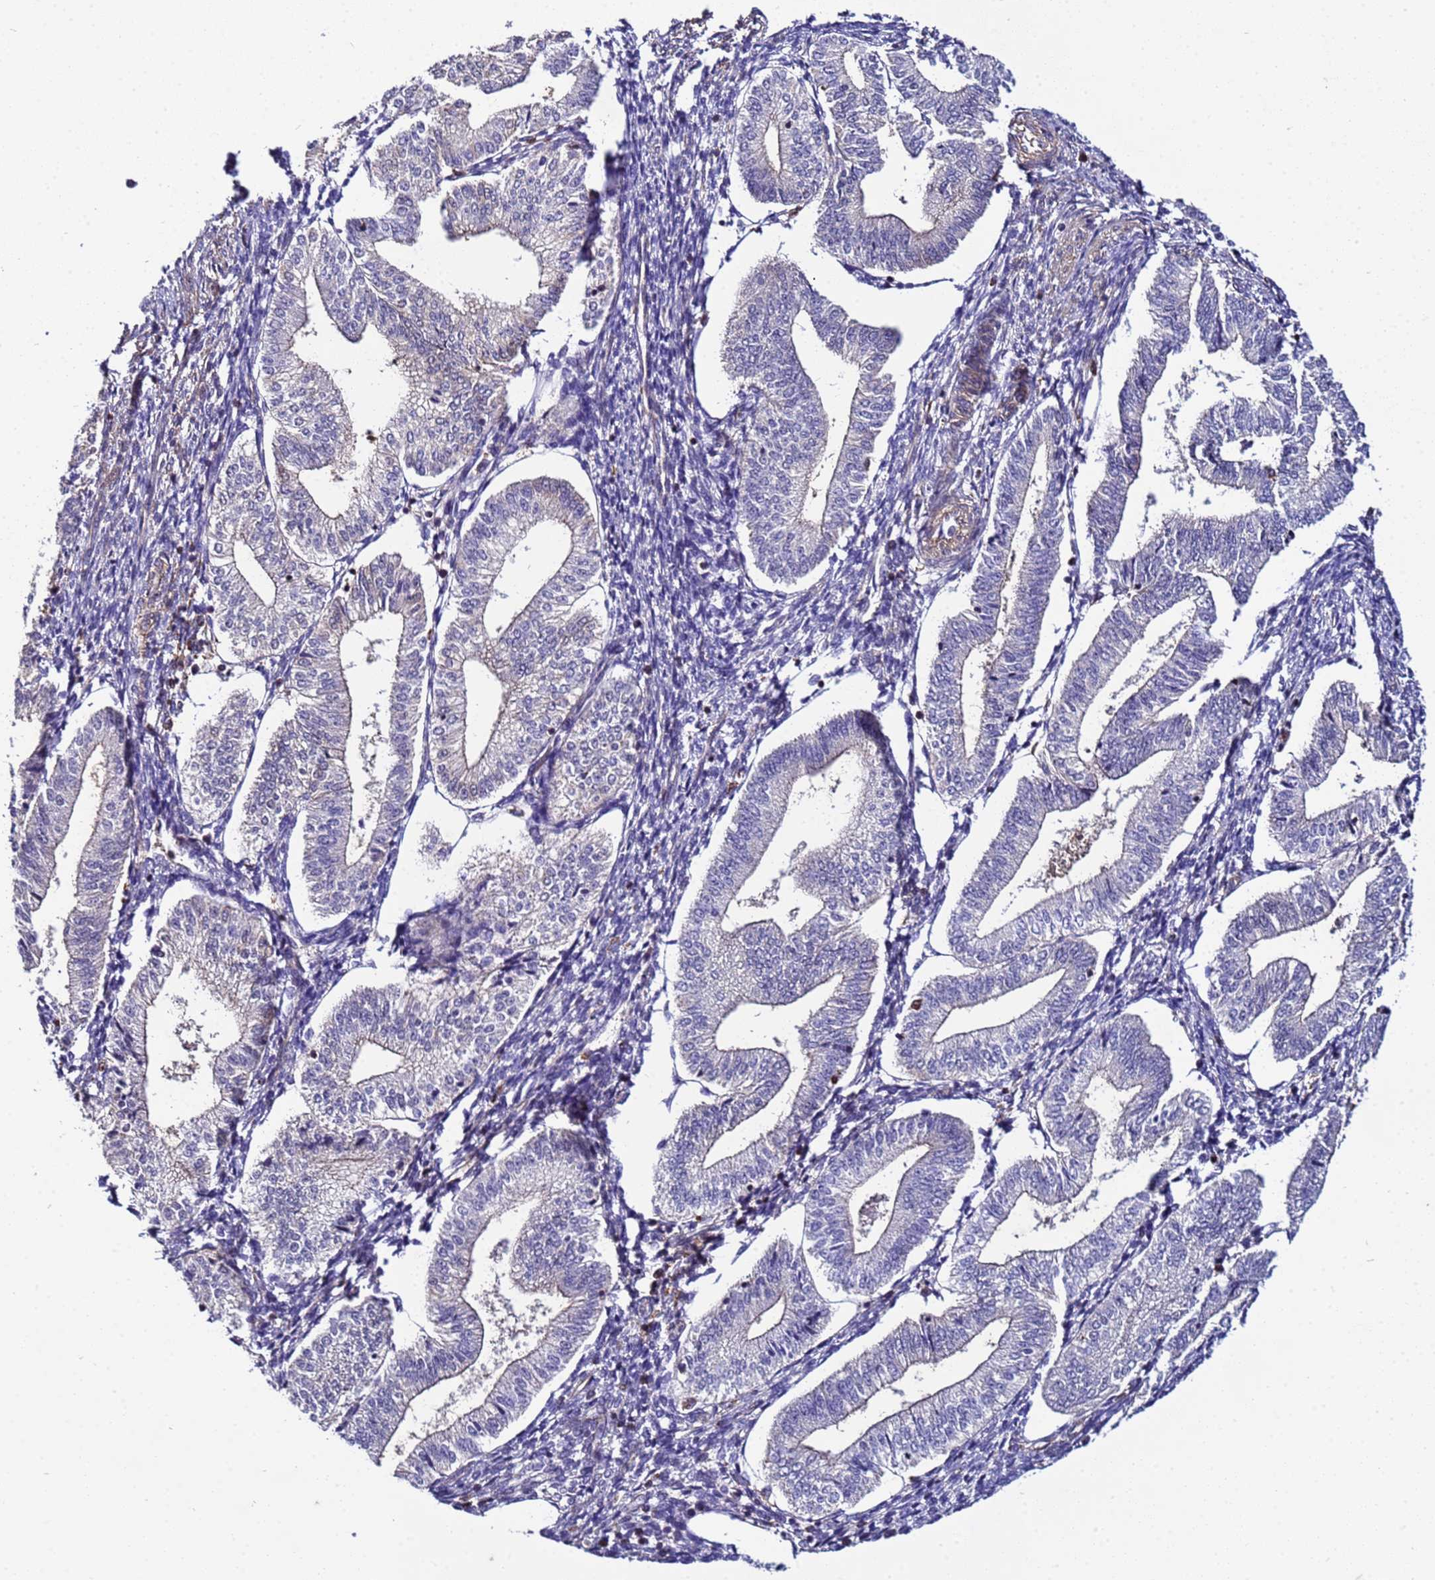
{"staining": {"intensity": "moderate", "quantity": "<25%", "location": "cytoplasmic/membranous"}, "tissue": "endometrium", "cell_type": "Cells in endometrial stroma", "image_type": "normal", "snomed": [{"axis": "morphology", "description": "Normal tissue, NOS"}, {"axis": "topography", "description": "Endometrium"}], "caption": "IHC image of benign human endometrium stained for a protein (brown), which displays low levels of moderate cytoplasmic/membranous positivity in approximately <25% of cells in endometrial stroma.", "gene": "STK38L", "patient": {"sex": "female", "age": 34}}